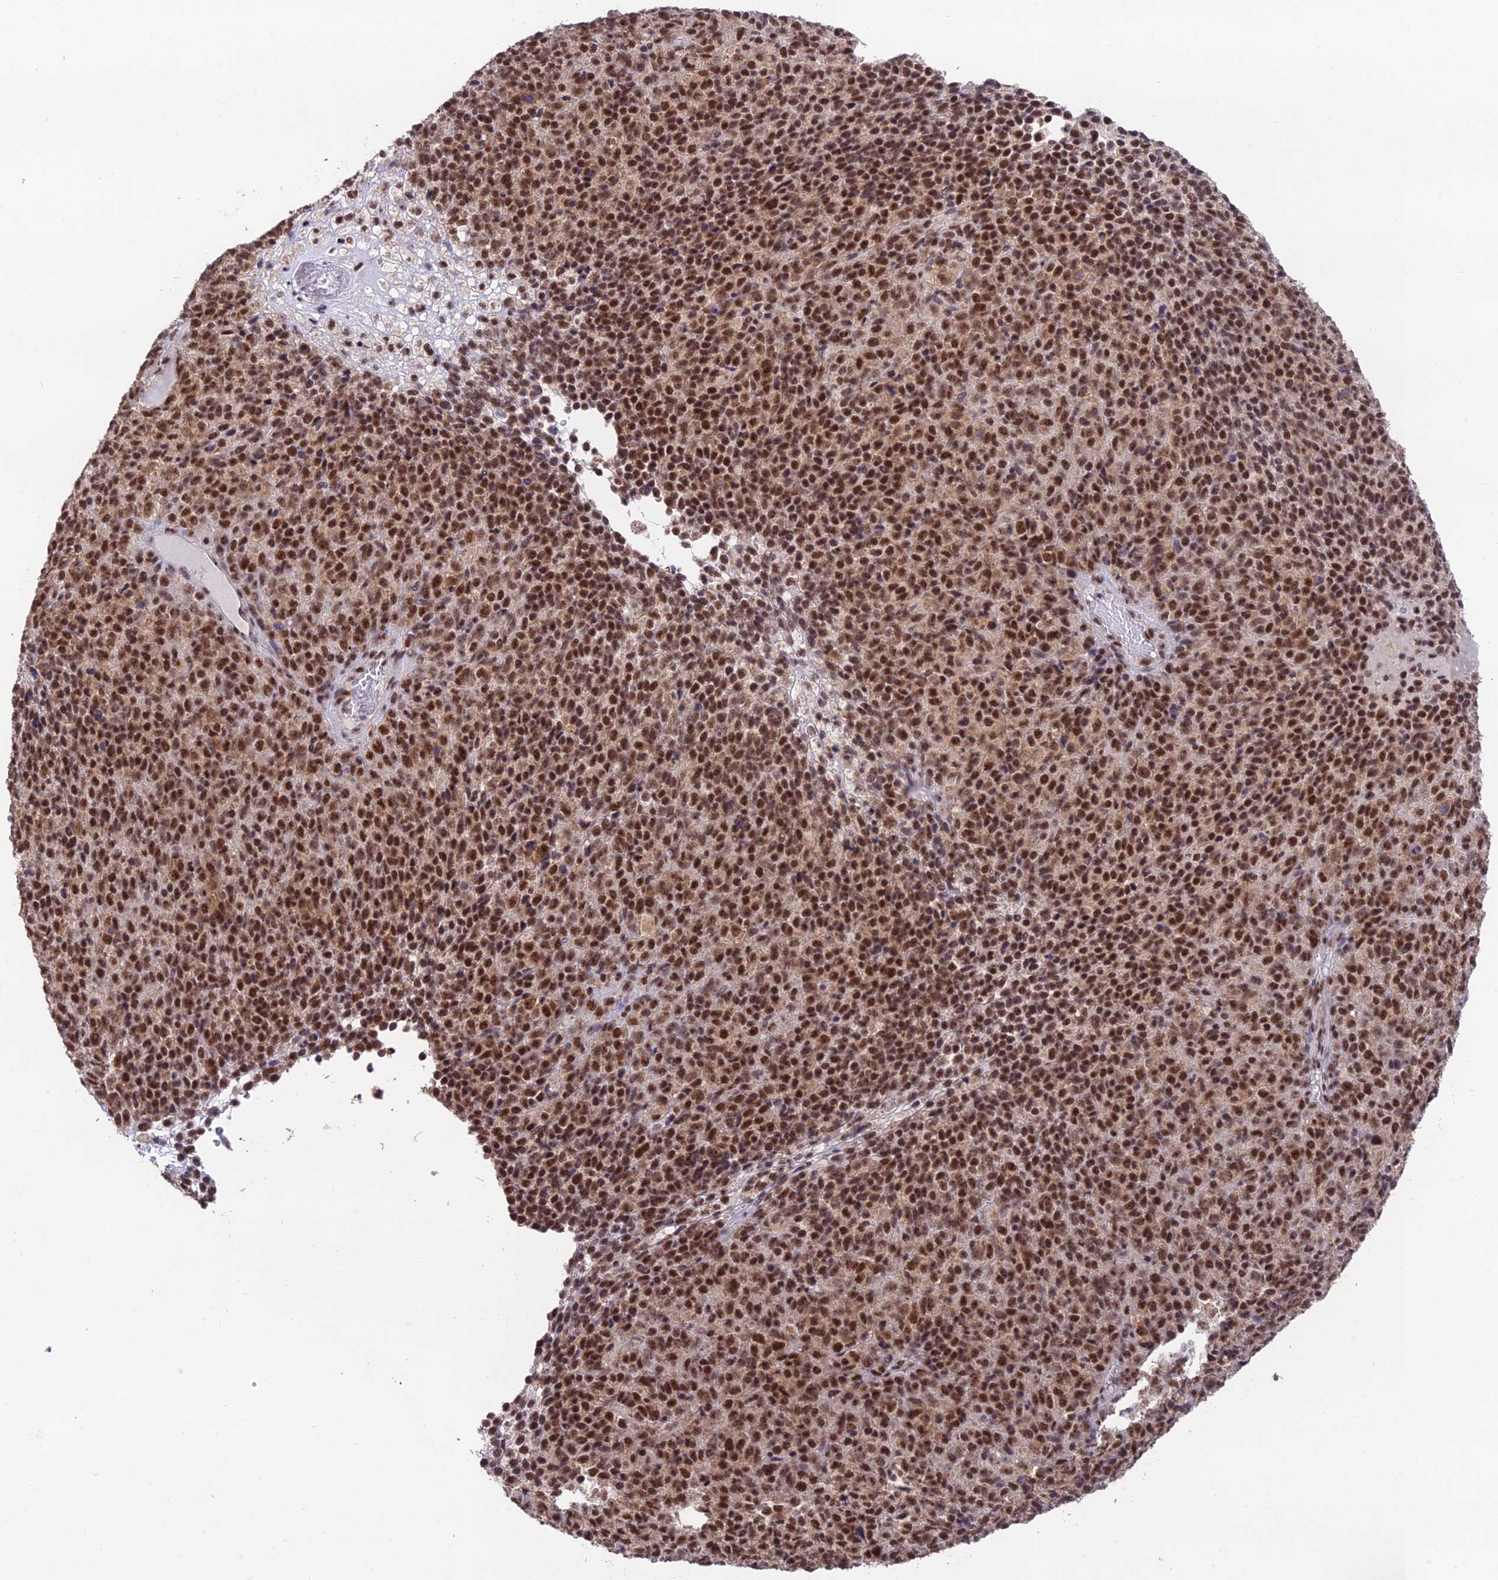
{"staining": {"intensity": "moderate", "quantity": ">75%", "location": "cytoplasmic/membranous,nuclear"}, "tissue": "melanoma", "cell_type": "Tumor cells", "image_type": "cancer", "snomed": [{"axis": "morphology", "description": "Malignant melanoma, Metastatic site"}, {"axis": "topography", "description": "Brain"}], "caption": "This is an image of immunohistochemistry staining of malignant melanoma (metastatic site), which shows moderate positivity in the cytoplasmic/membranous and nuclear of tumor cells.", "gene": "THOC7", "patient": {"sex": "female", "age": 56}}